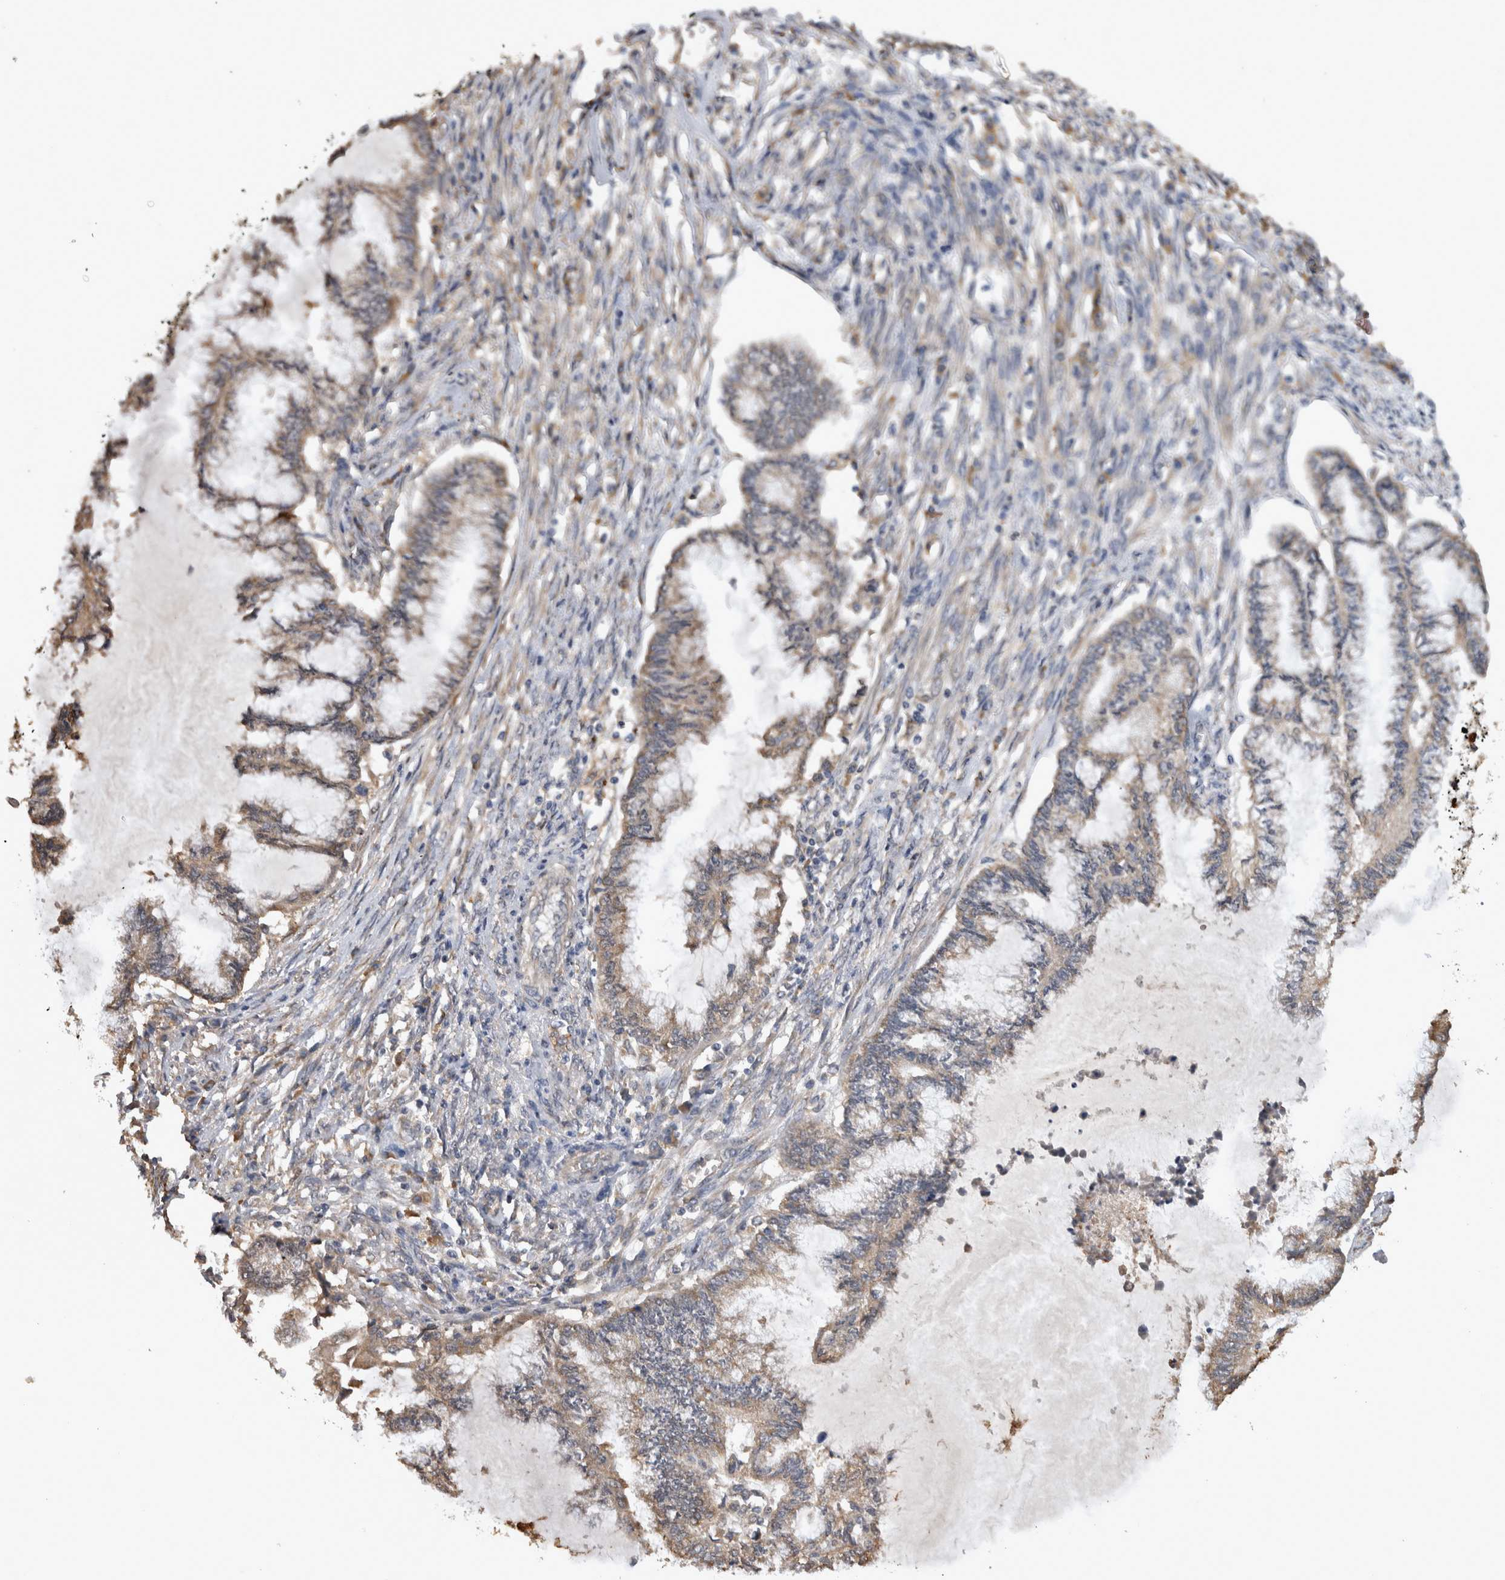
{"staining": {"intensity": "weak", "quantity": "25%-75%", "location": "cytoplasmic/membranous"}, "tissue": "endometrial cancer", "cell_type": "Tumor cells", "image_type": "cancer", "snomed": [{"axis": "morphology", "description": "Adenocarcinoma, NOS"}, {"axis": "topography", "description": "Endometrium"}], "caption": "DAB immunohistochemical staining of human endometrial cancer shows weak cytoplasmic/membranous protein expression in about 25%-75% of tumor cells.", "gene": "TMED7", "patient": {"sex": "female", "age": 86}}